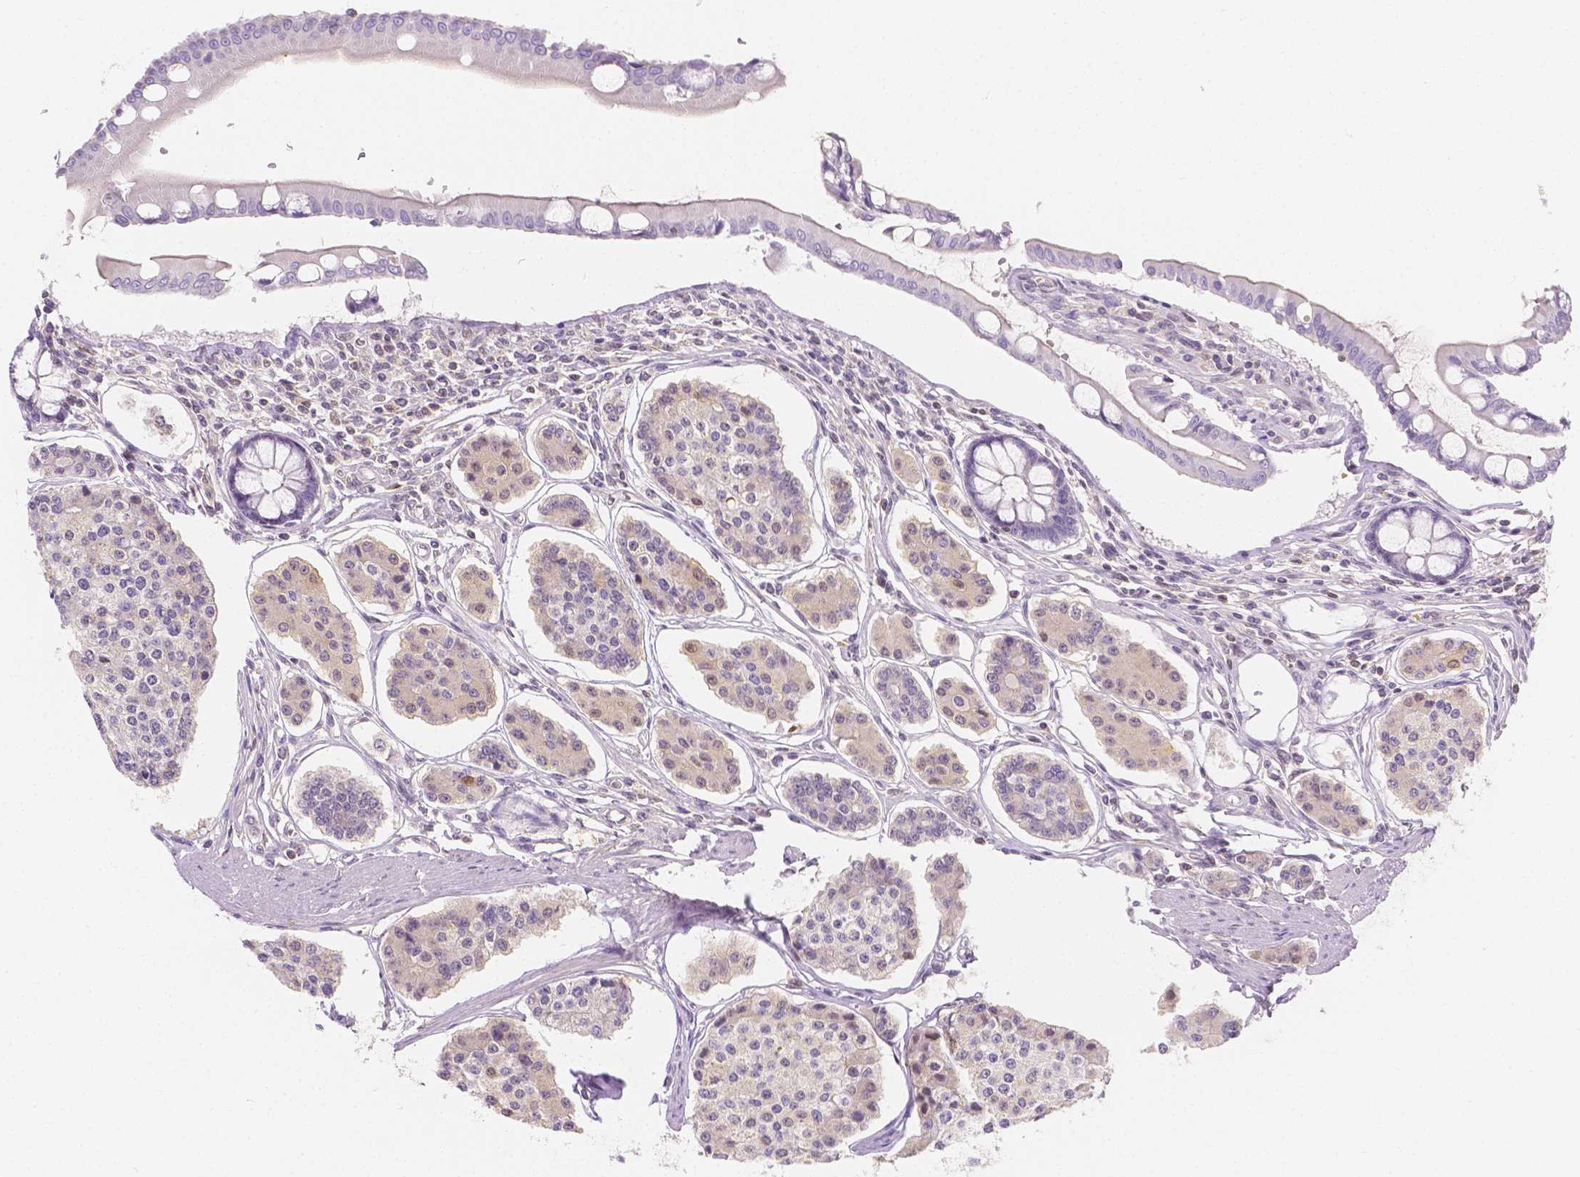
{"staining": {"intensity": "weak", "quantity": "<25%", "location": "cytoplasmic/membranous,nuclear"}, "tissue": "carcinoid", "cell_type": "Tumor cells", "image_type": "cancer", "snomed": [{"axis": "morphology", "description": "Carcinoid, malignant, NOS"}, {"axis": "topography", "description": "Small intestine"}], "caption": "This is an immunohistochemistry micrograph of human carcinoid (malignant). There is no expression in tumor cells.", "gene": "SGTB", "patient": {"sex": "female", "age": 65}}